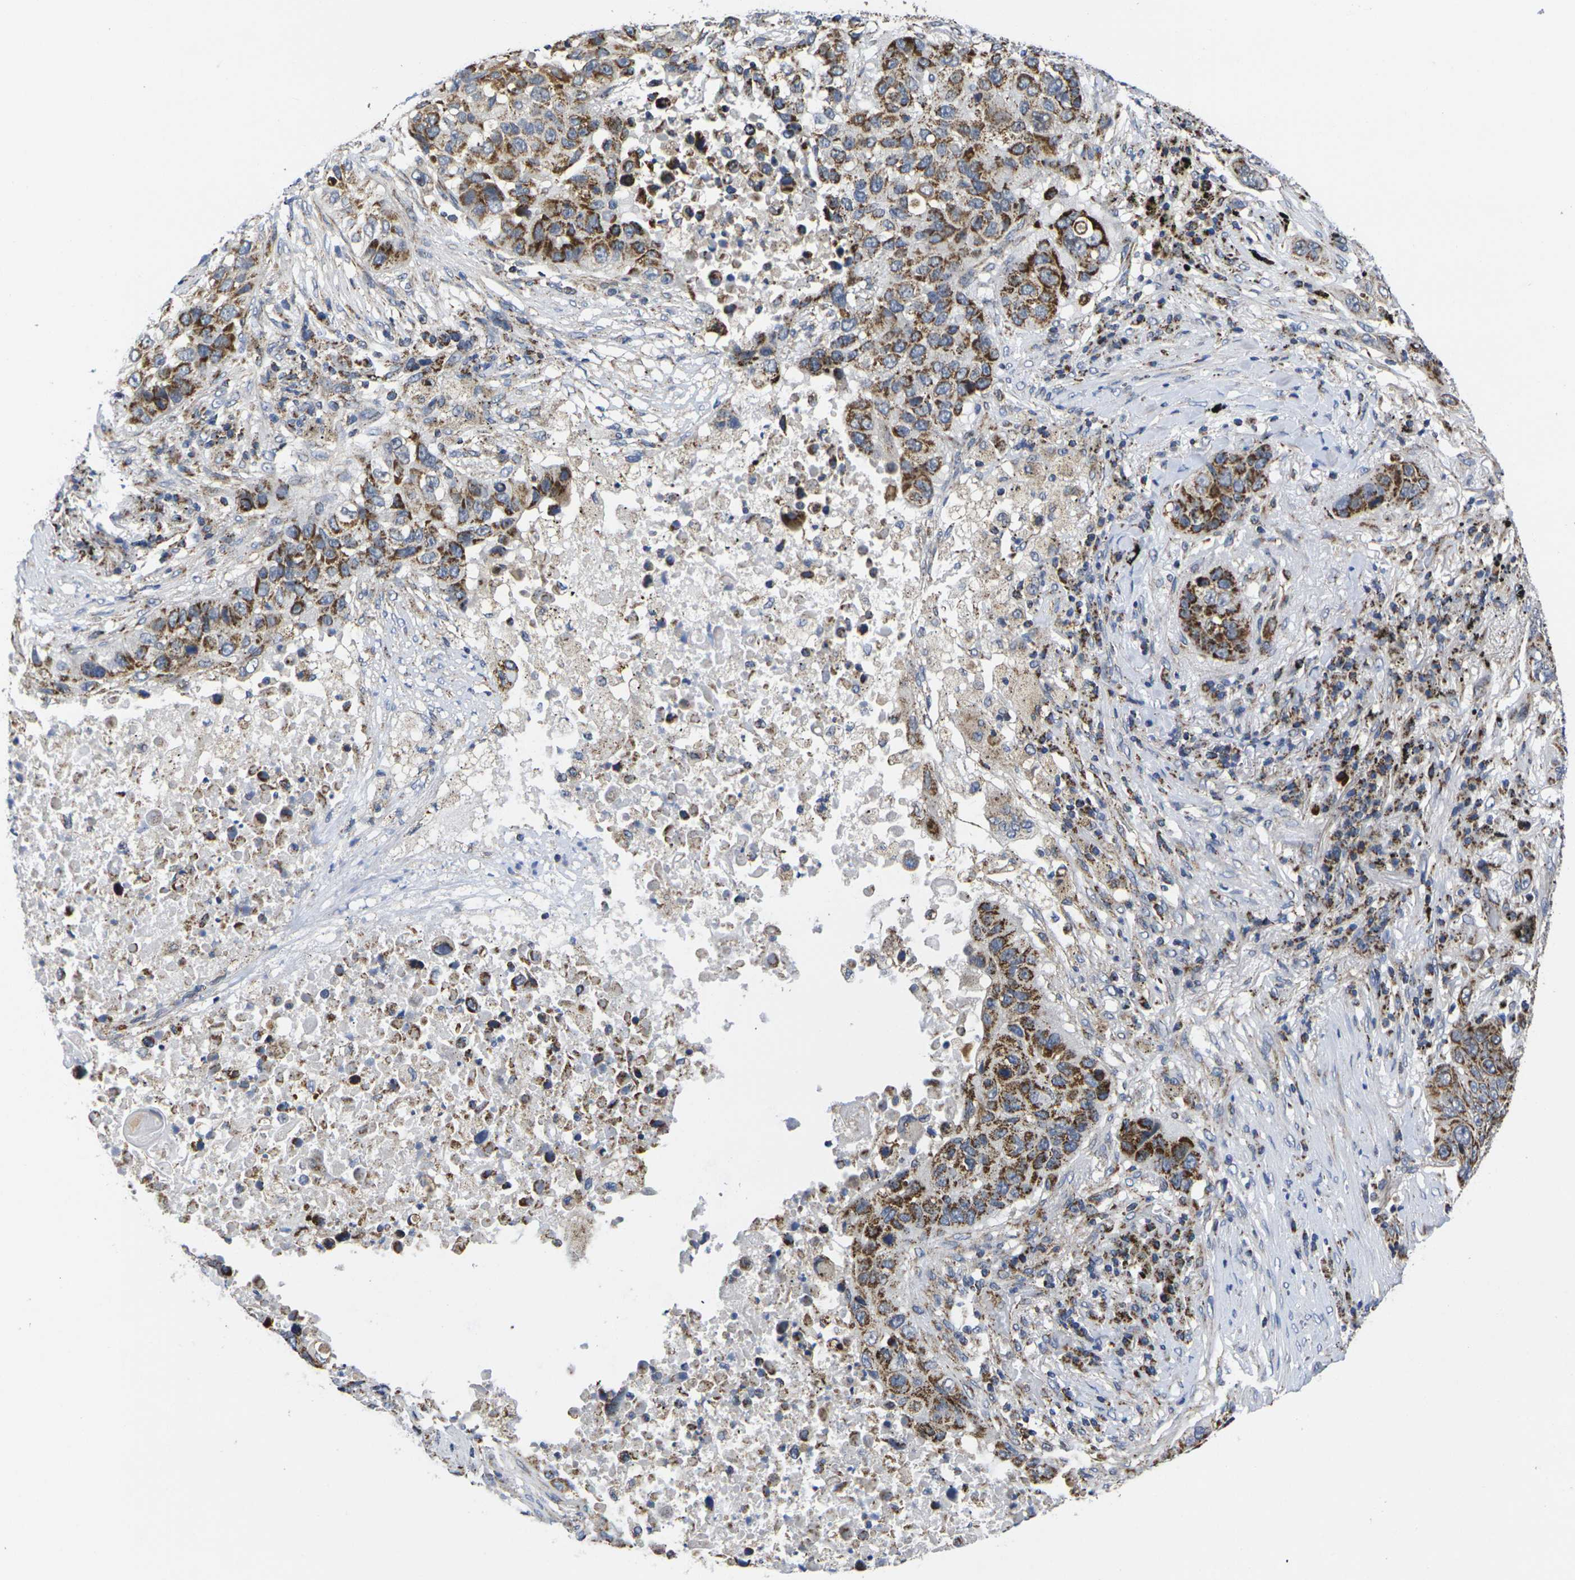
{"staining": {"intensity": "strong", "quantity": ">75%", "location": "cytoplasmic/membranous"}, "tissue": "lung cancer", "cell_type": "Tumor cells", "image_type": "cancer", "snomed": [{"axis": "morphology", "description": "Squamous cell carcinoma, NOS"}, {"axis": "topography", "description": "Lung"}], "caption": "About >75% of tumor cells in human lung cancer (squamous cell carcinoma) display strong cytoplasmic/membranous protein expression as visualized by brown immunohistochemical staining.", "gene": "P2RY11", "patient": {"sex": "male", "age": 57}}